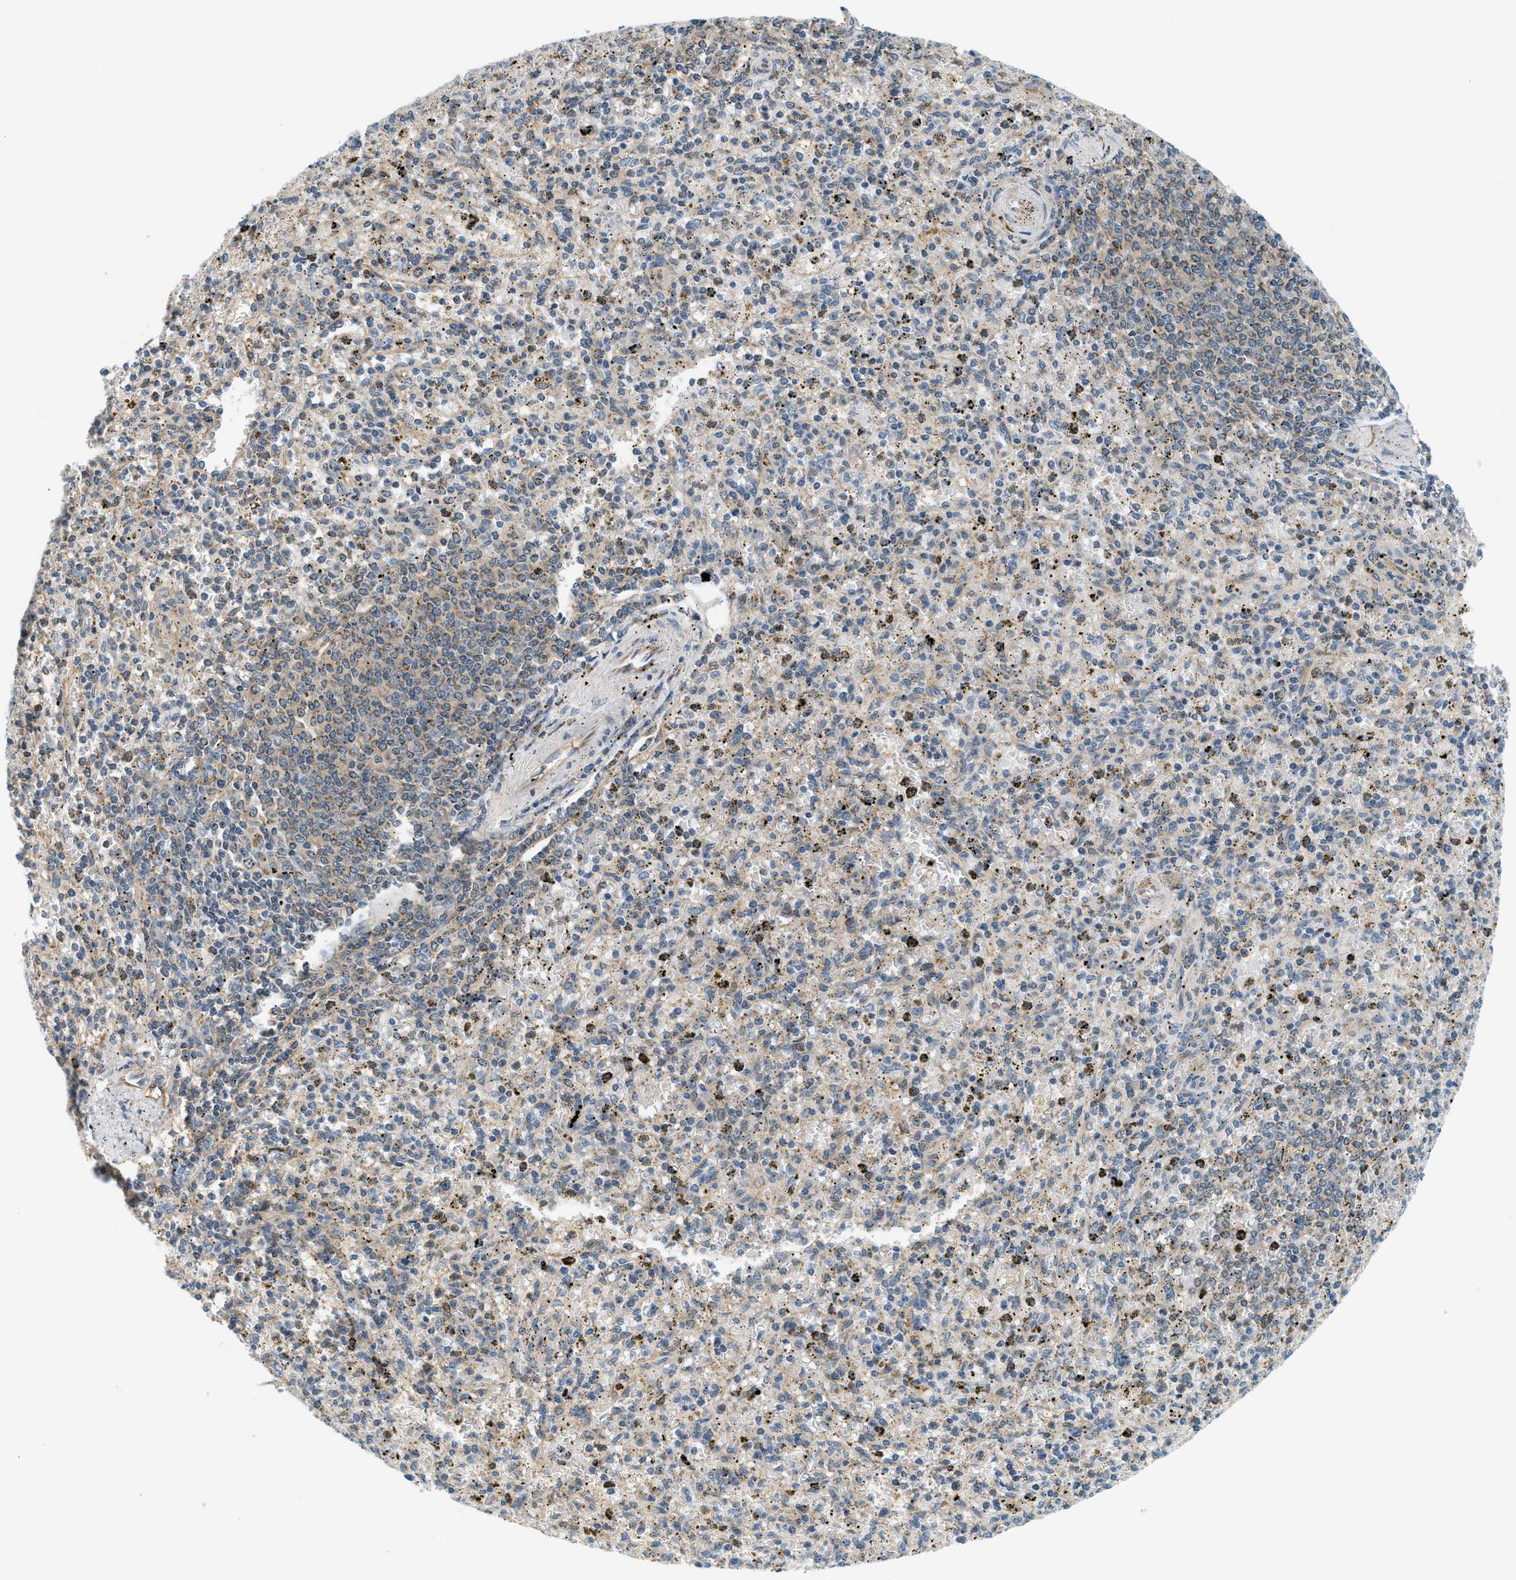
{"staining": {"intensity": "negative", "quantity": "none", "location": "none"}, "tissue": "spleen", "cell_type": "Cells in red pulp", "image_type": "normal", "snomed": [{"axis": "morphology", "description": "Normal tissue, NOS"}, {"axis": "topography", "description": "Spleen"}], "caption": "This is a histopathology image of immunohistochemistry staining of benign spleen, which shows no positivity in cells in red pulp. (Brightfield microscopy of DAB IHC at high magnification).", "gene": "PIGG", "patient": {"sex": "male", "age": 72}}